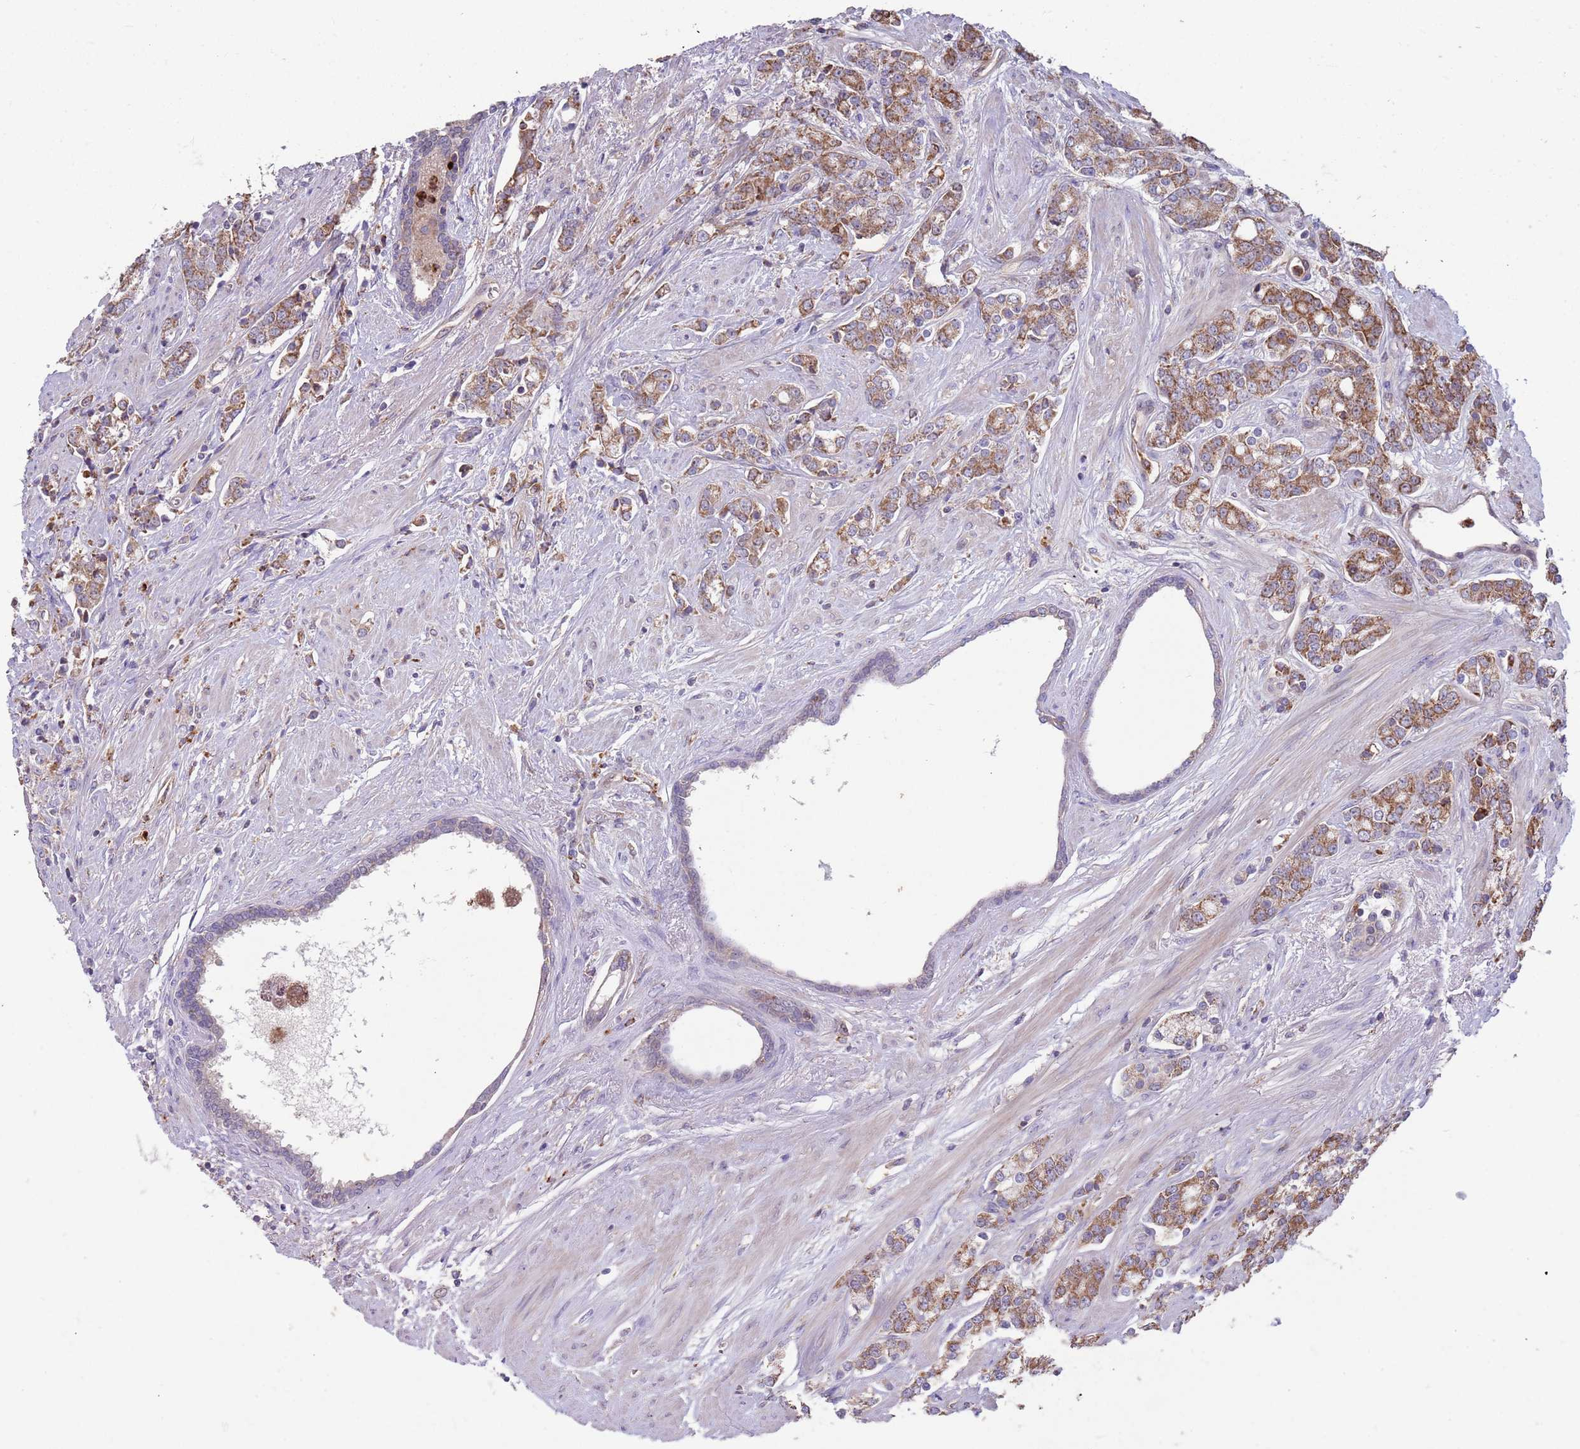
{"staining": {"intensity": "moderate", "quantity": ">75%", "location": "cytoplasmic/membranous"}, "tissue": "prostate cancer", "cell_type": "Tumor cells", "image_type": "cancer", "snomed": [{"axis": "morphology", "description": "Adenocarcinoma, High grade"}, {"axis": "topography", "description": "Prostate"}], "caption": "IHC staining of prostate cancer, which displays medium levels of moderate cytoplasmic/membranous staining in approximately >75% of tumor cells indicating moderate cytoplasmic/membranous protein expression. The staining was performed using DAB (brown) for protein detection and nuclei were counterstained in hematoxylin (blue).", "gene": "DDT", "patient": {"sex": "male", "age": 62}}